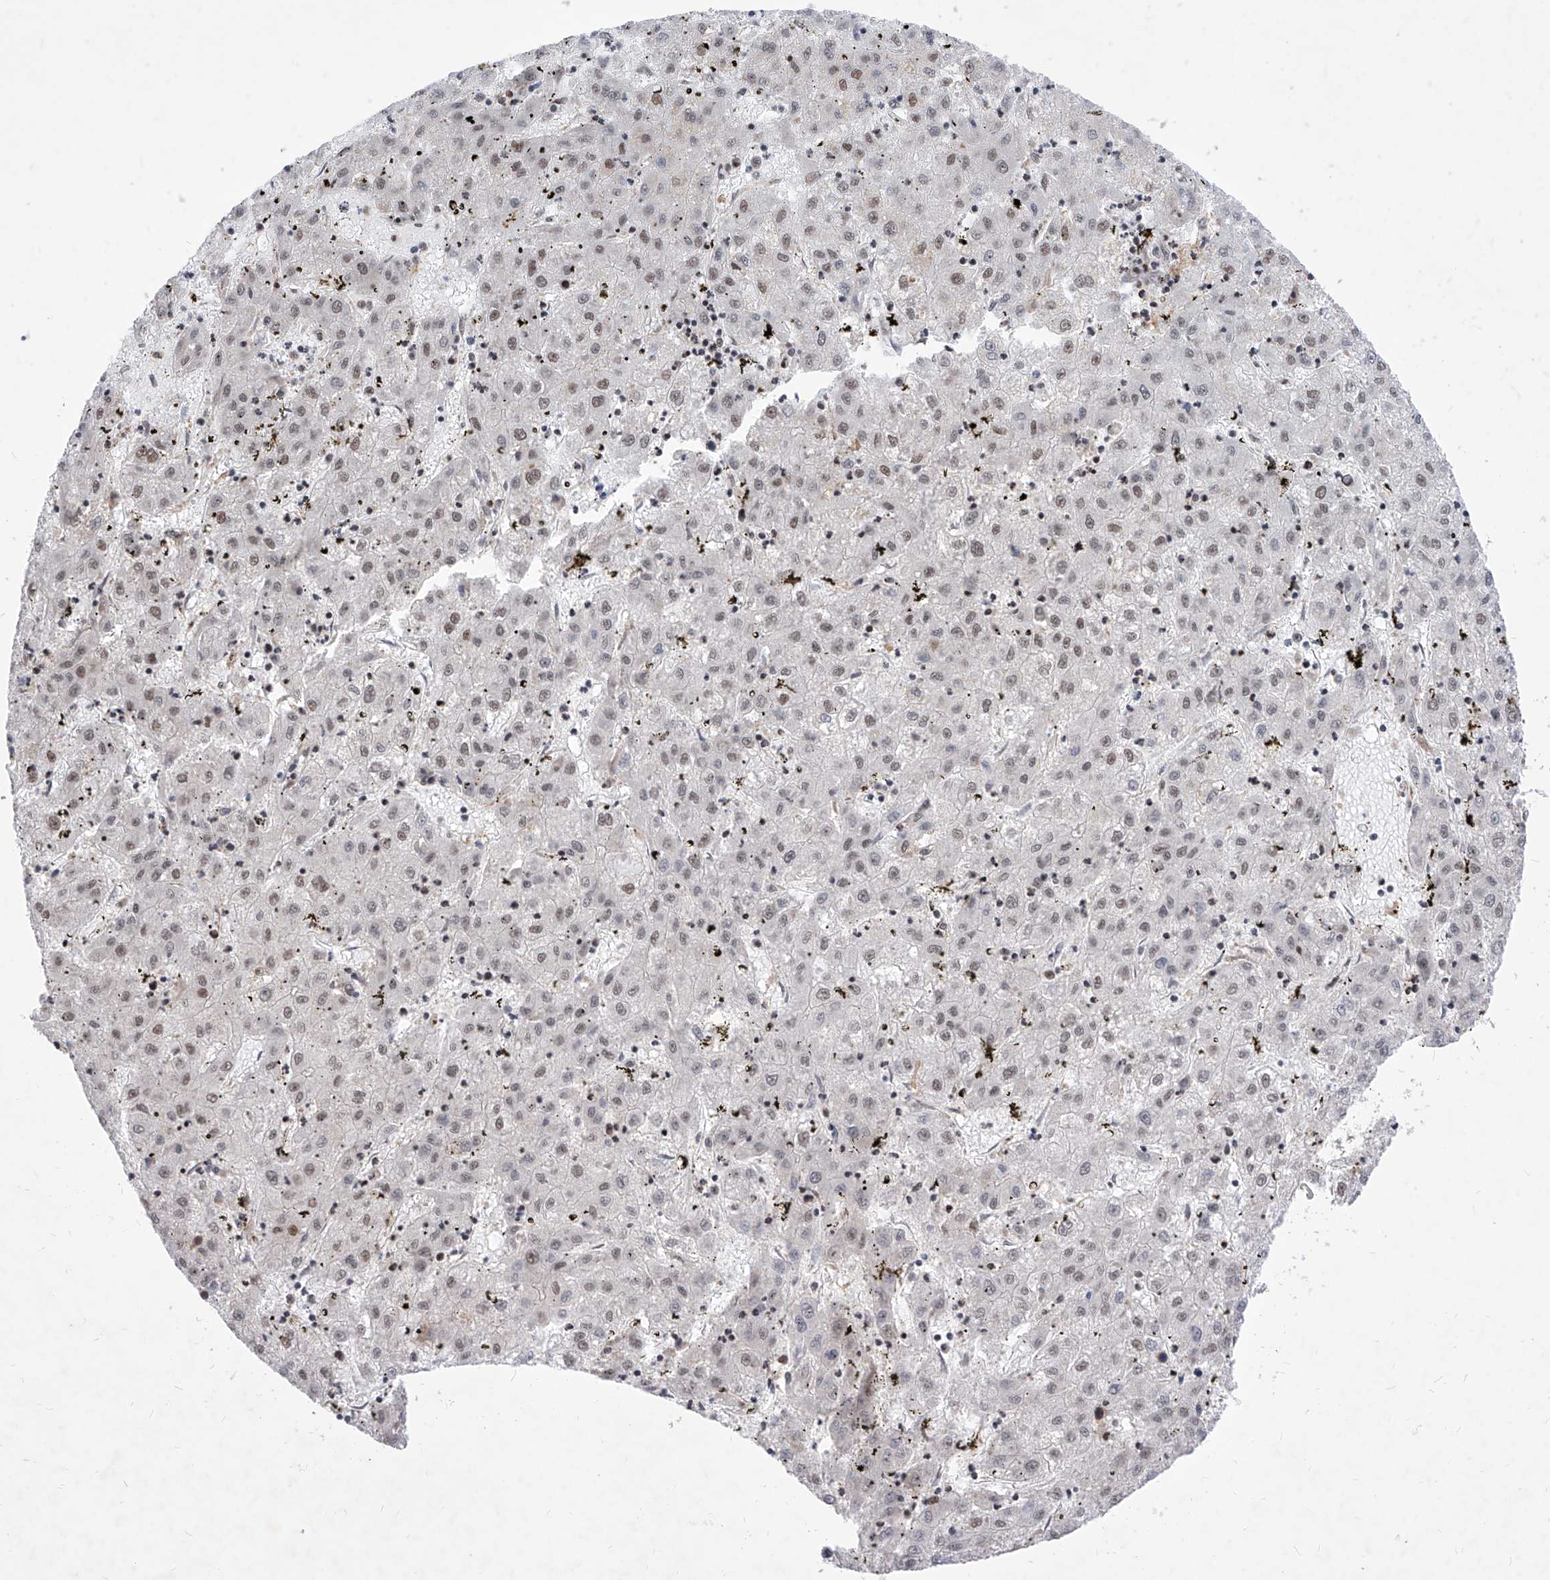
{"staining": {"intensity": "weak", "quantity": ">75%", "location": "nuclear"}, "tissue": "liver cancer", "cell_type": "Tumor cells", "image_type": "cancer", "snomed": [{"axis": "morphology", "description": "Carcinoma, Hepatocellular, NOS"}, {"axis": "topography", "description": "Liver"}], "caption": "Liver cancer stained with DAB immunohistochemistry (IHC) displays low levels of weak nuclear staining in approximately >75% of tumor cells.", "gene": "PHF5A", "patient": {"sex": "male", "age": 72}}